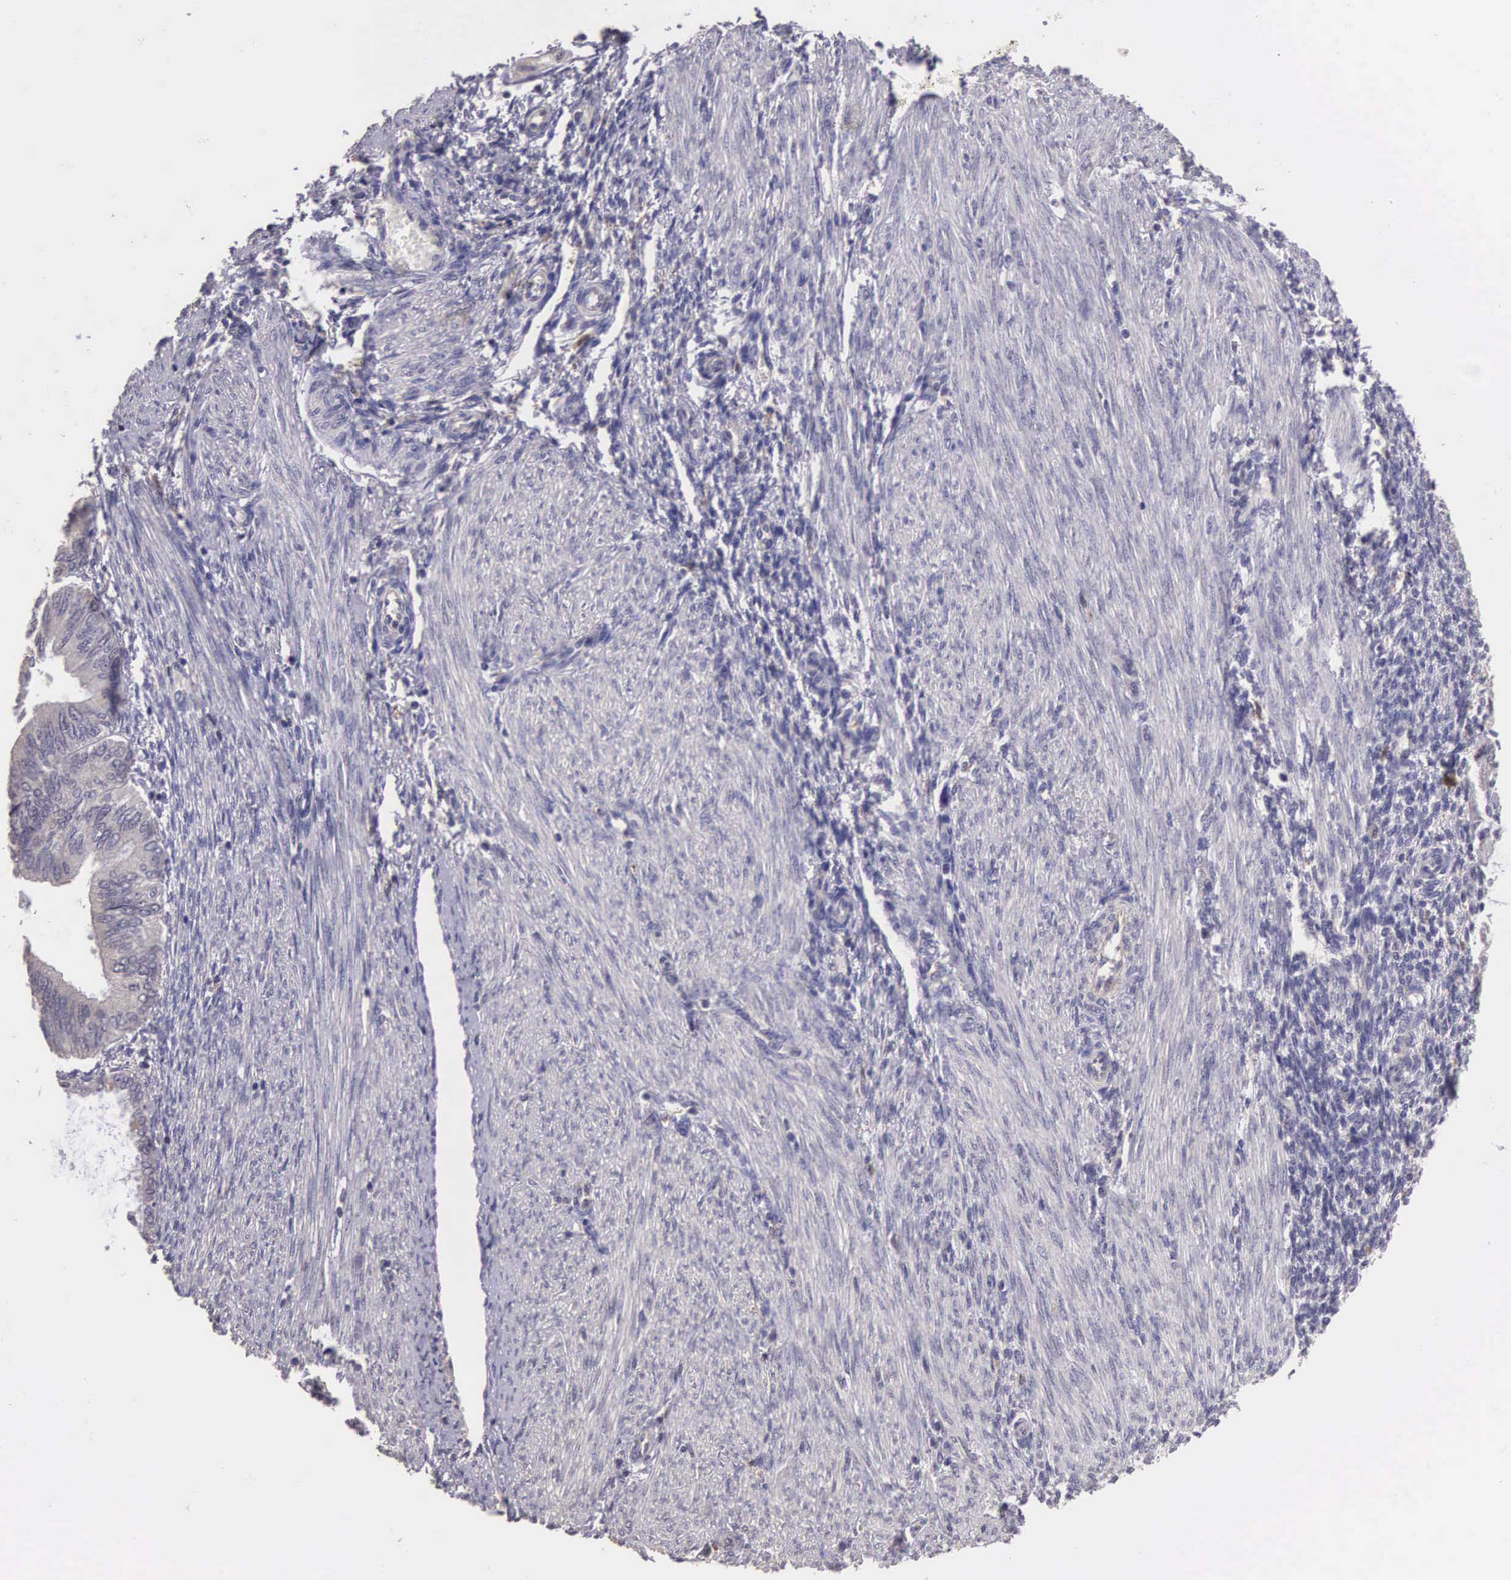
{"staining": {"intensity": "weak", "quantity": "<25%", "location": "cytoplasmic/membranous"}, "tissue": "endometrial cancer", "cell_type": "Tumor cells", "image_type": "cancer", "snomed": [{"axis": "morphology", "description": "Adenocarcinoma, NOS"}, {"axis": "topography", "description": "Endometrium"}], "caption": "An immunohistochemistry (IHC) image of endometrial cancer (adenocarcinoma) is shown. There is no staining in tumor cells of endometrial cancer (adenocarcinoma). (DAB IHC, high magnification).", "gene": "CDC45", "patient": {"sex": "female", "age": 51}}